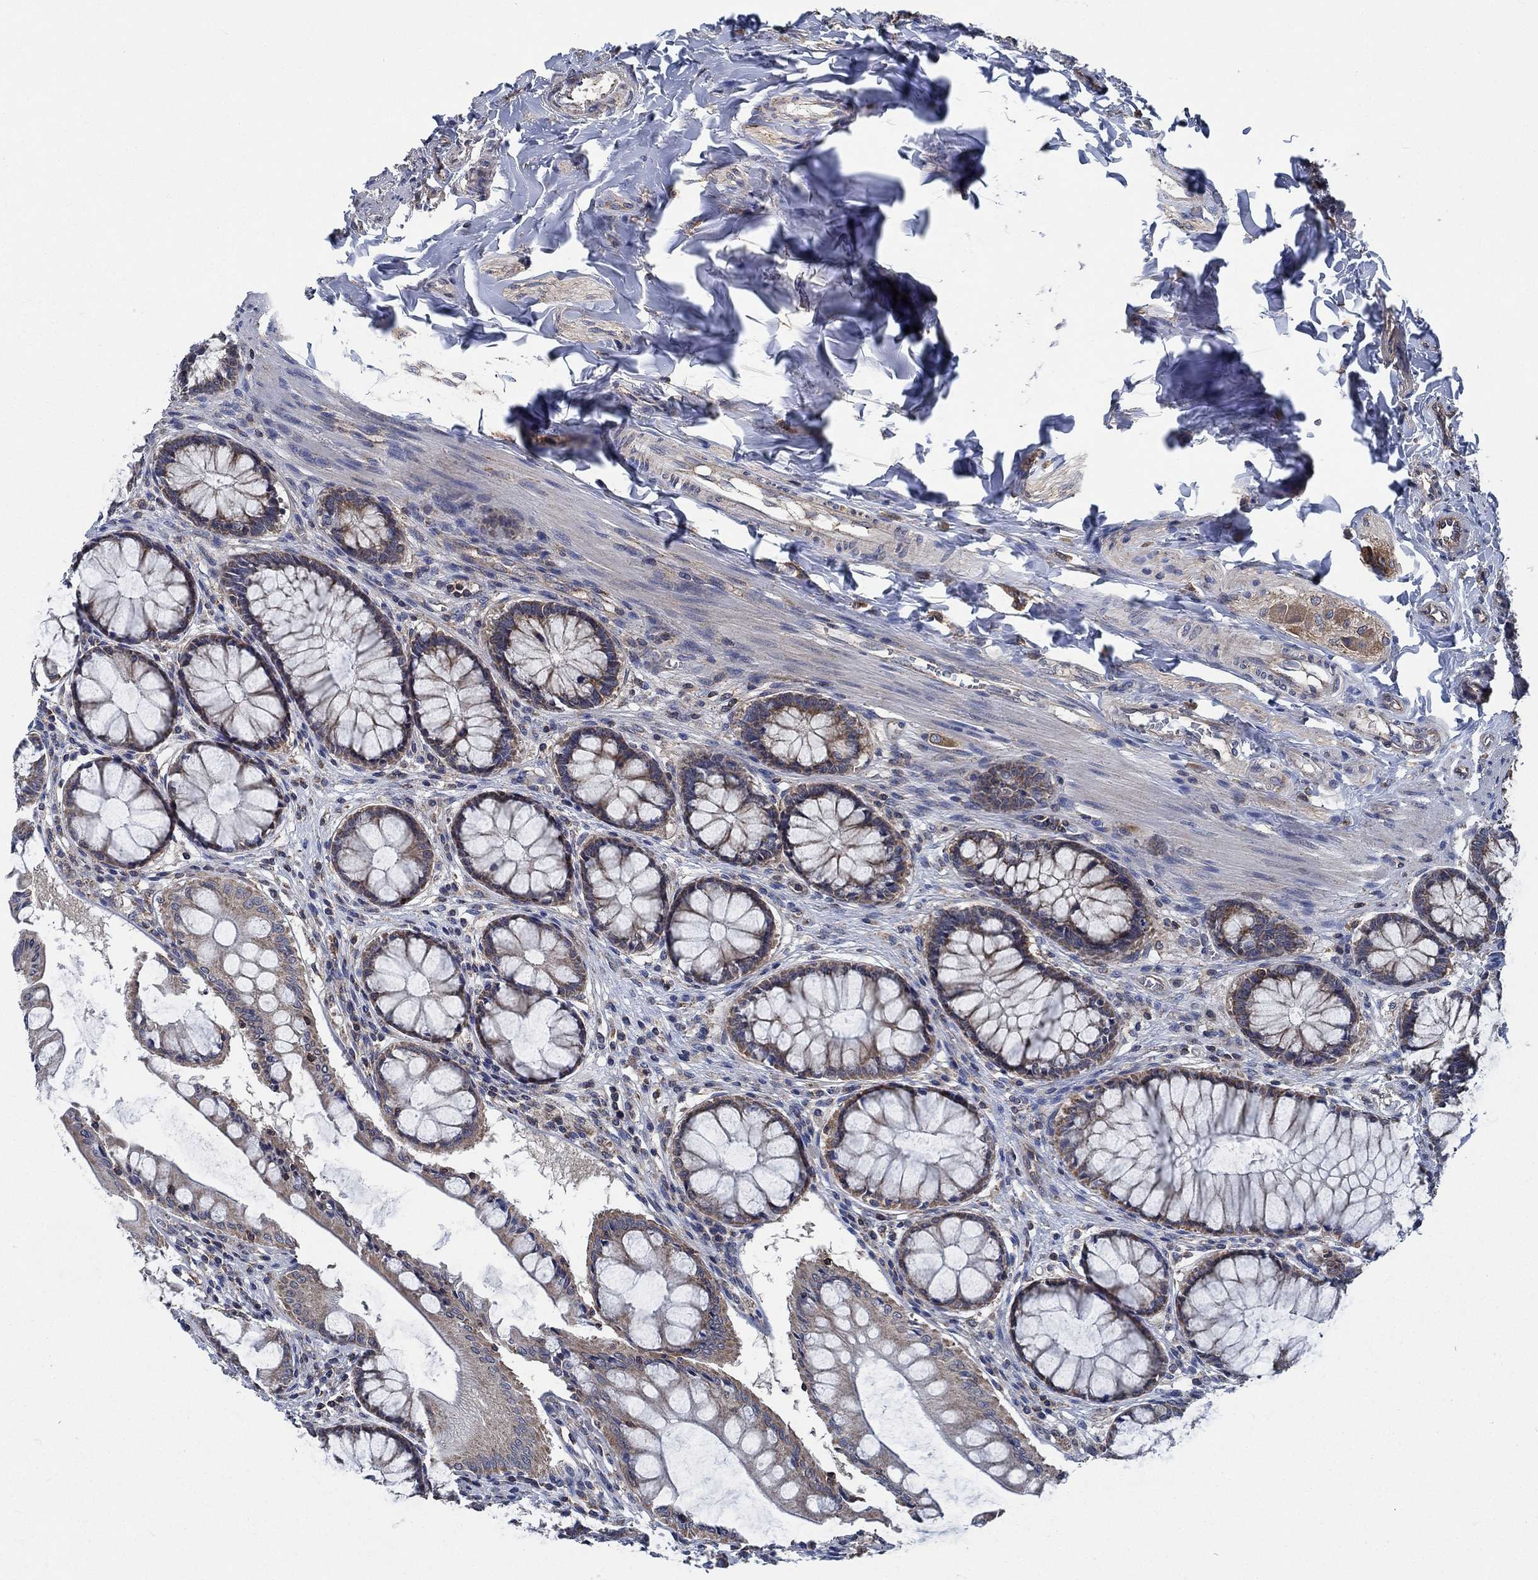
{"staining": {"intensity": "moderate", "quantity": "25%-75%", "location": "cytoplasmic/membranous"}, "tissue": "colon", "cell_type": "Endothelial cells", "image_type": "normal", "snomed": [{"axis": "morphology", "description": "Normal tissue, NOS"}, {"axis": "topography", "description": "Colon"}], "caption": "Moderate cytoplasmic/membranous staining for a protein is appreciated in approximately 25%-75% of endothelial cells of benign colon using IHC.", "gene": "STXBP6", "patient": {"sex": "female", "age": 65}}